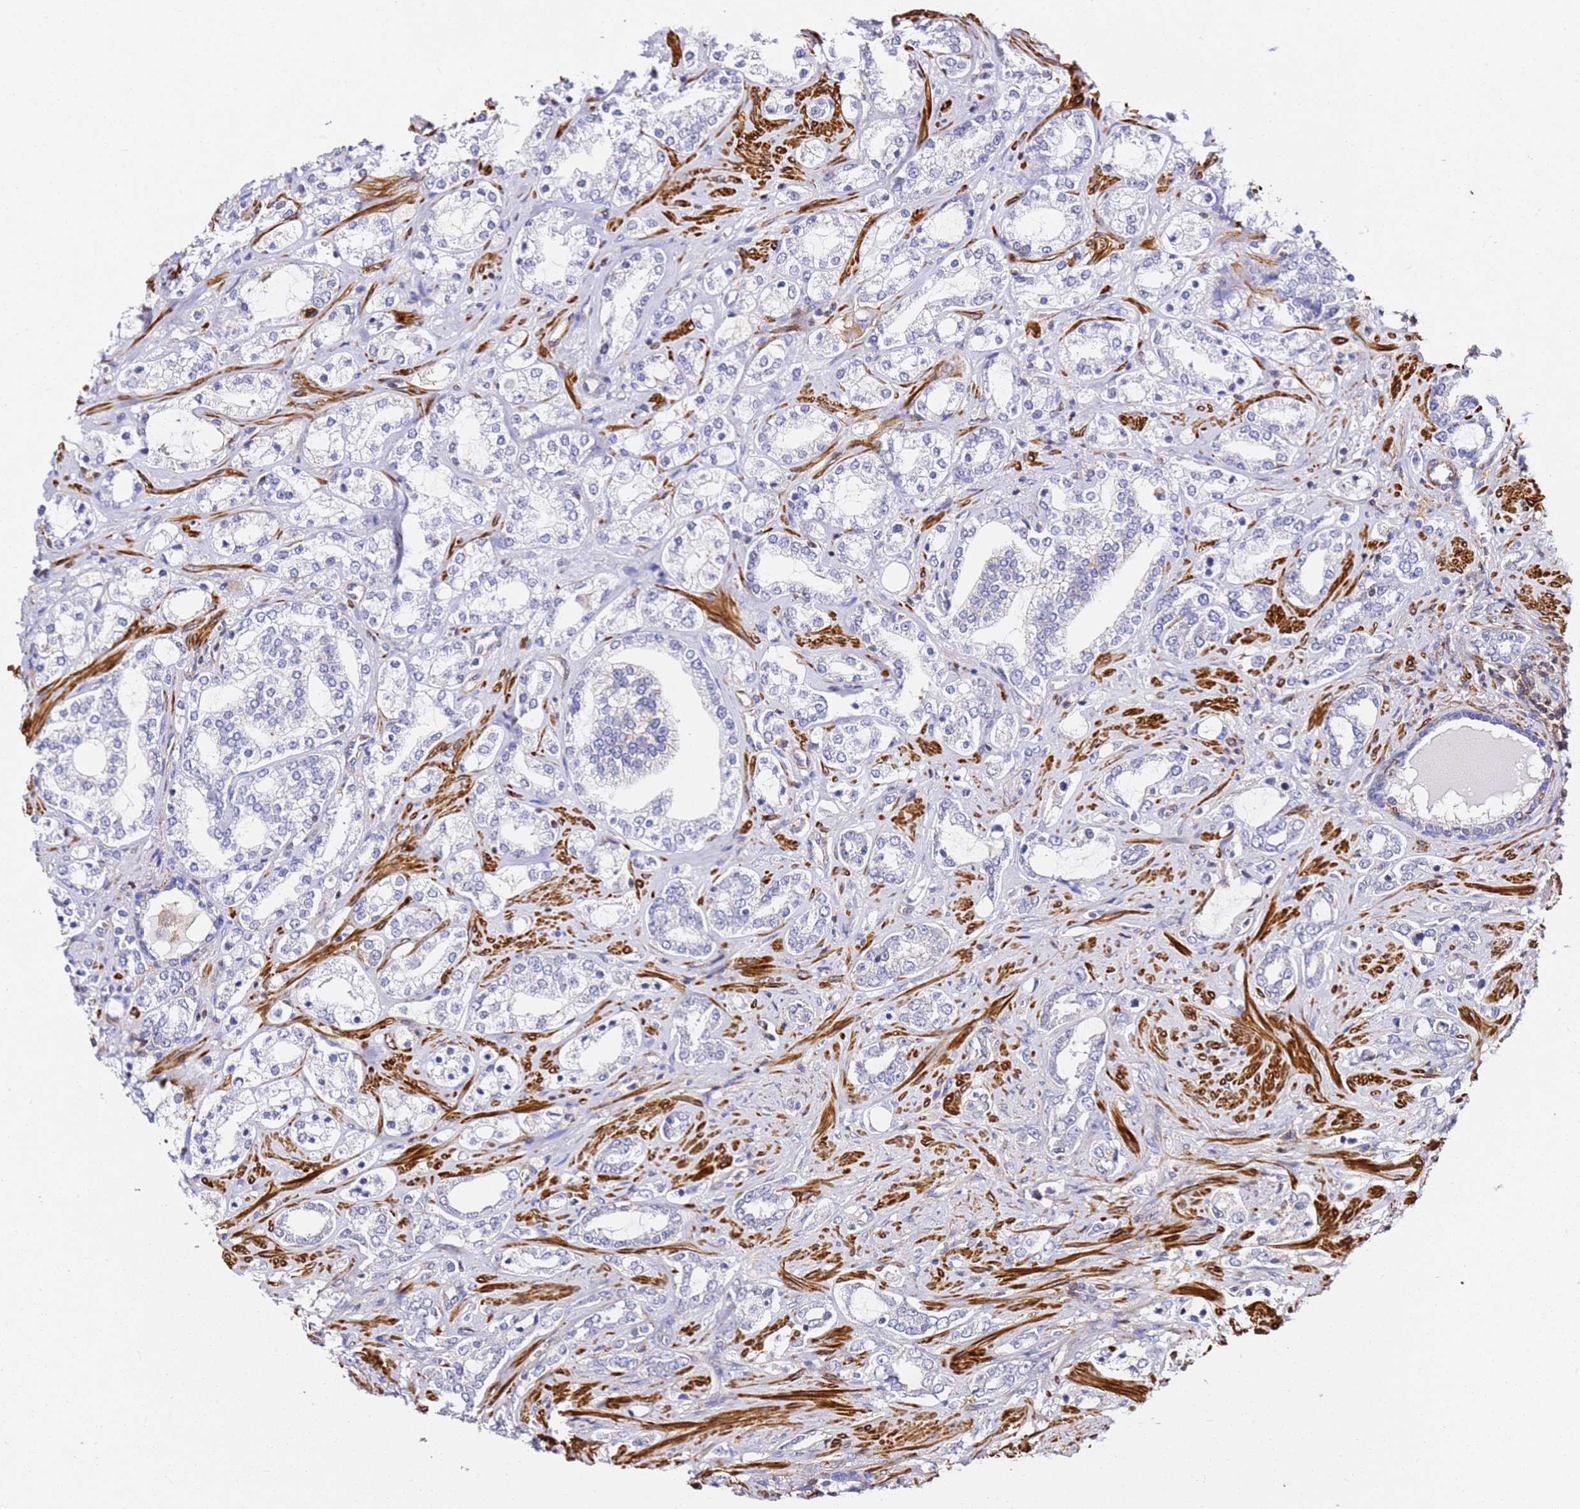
{"staining": {"intensity": "negative", "quantity": "none", "location": "none"}, "tissue": "prostate cancer", "cell_type": "Tumor cells", "image_type": "cancer", "snomed": [{"axis": "morphology", "description": "Adenocarcinoma, High grade"}, {"axis": "topography", "description": "Prostate"}], "caption": "An immunohistochemistry (IHC) histopathology image of adenocarcinoma (high-grade) (prostate) is shown. There is no staining in tumor cells of adenocarcinoma (high-grade) (prostate).", "gene": "ZNF671", "patient": {"sex": "male", "age": 64}}